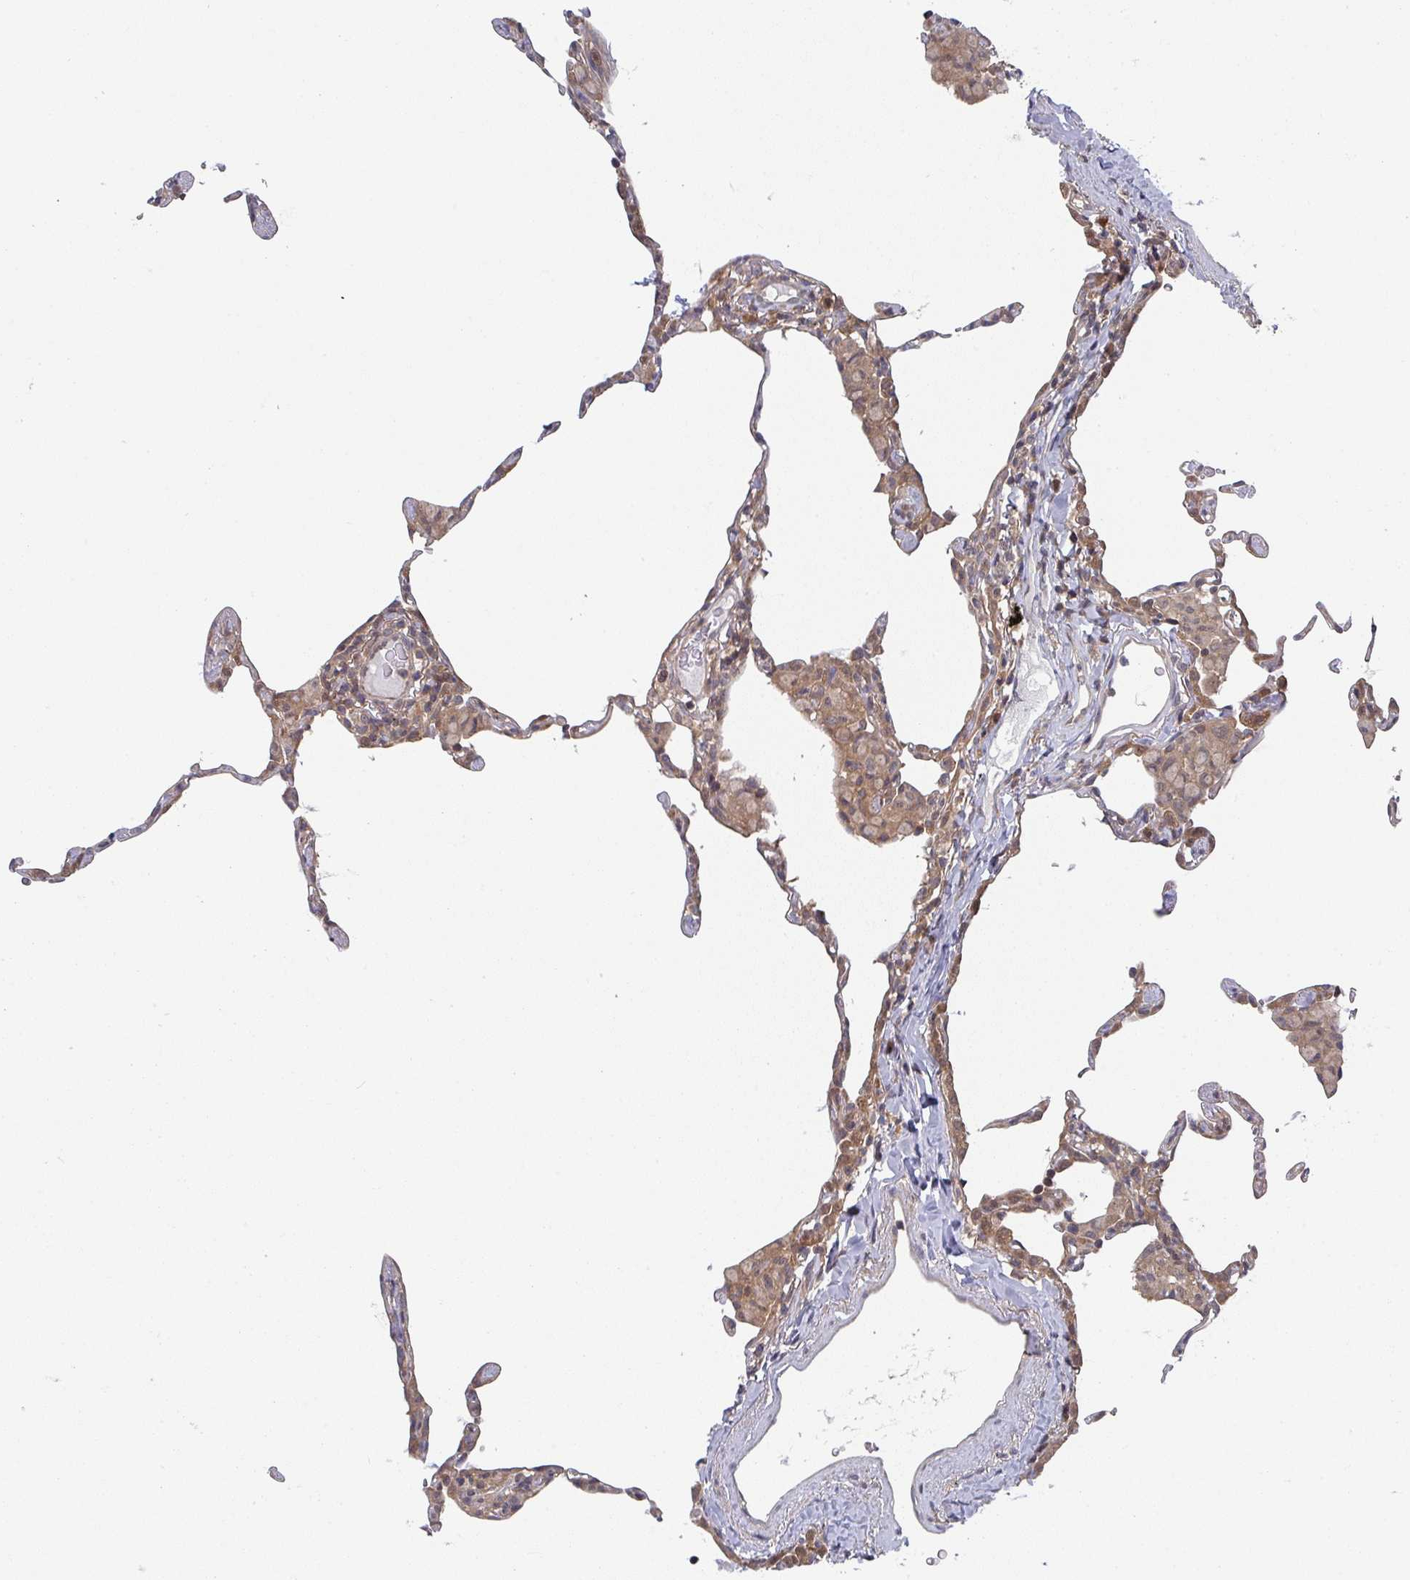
{"staining": {"intensity": "moderate", "quantity": "<25%", "location": "cytoplasmic/membranous,nuclear"}, "tissue": "lung", "cell_type": "Alveolar cells", "image_type": "normal", "snomed": [{"axis": "morphology", "description": "Normal tissue, NOS"}, {"axis": "topography", "description": "Lung"}], "caption": "Immunohistochemical staining of benign human lung exhibits <25% levels of moderate cytoplasmic/membranous,nuclear protein expression in about <25% of alveolar cells.", "gene": "GOLGA7B", "patient": {"sex": "female", "age": 57}}